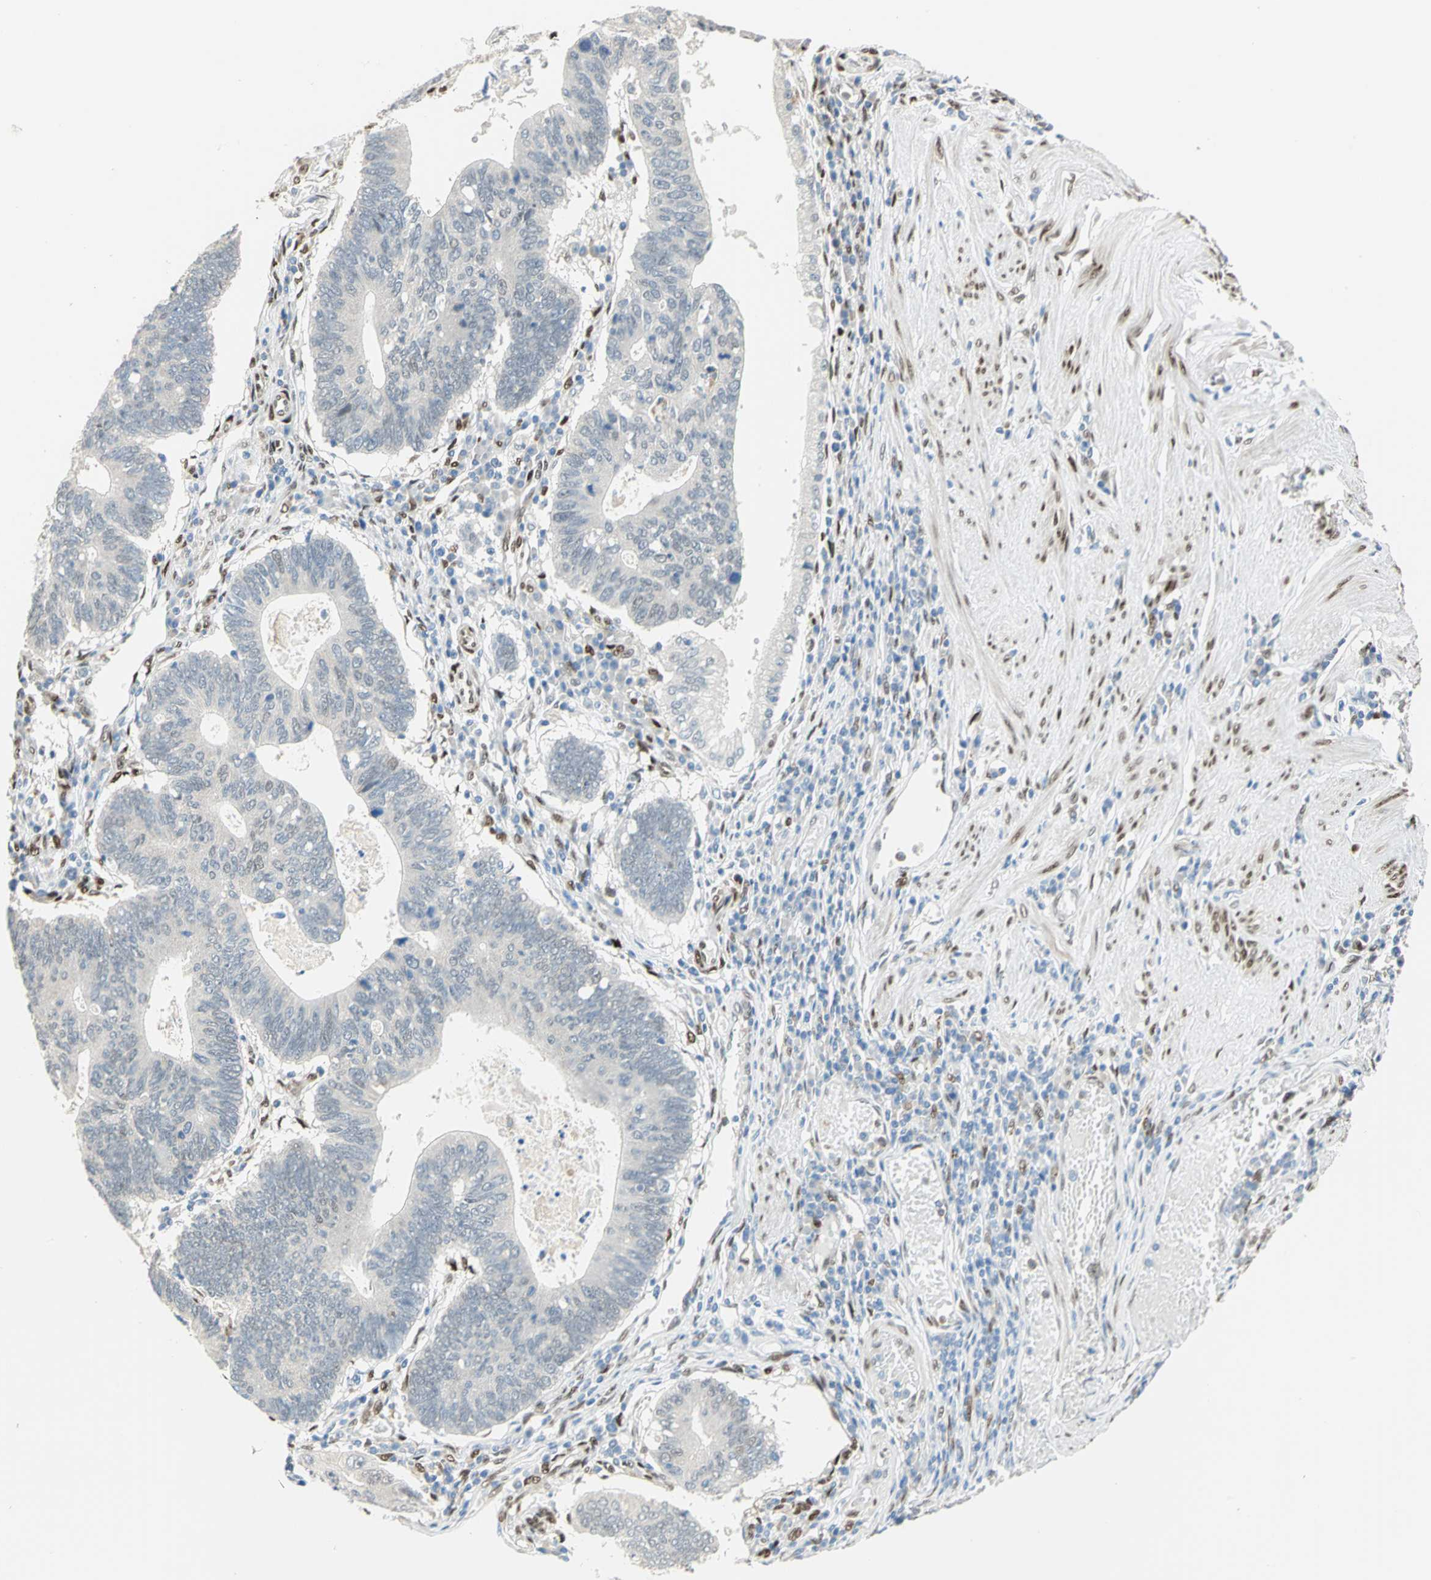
{"staining": {"intensity": "negative", "quantity": "none", "location": "none"}, "tissue": "stomach cancer", "cell_type": "Tumor cells", "image_type": "cancer", "snomed": [{"axis": "morphology", "description": "Adenocarcinoma, NOS"}, {"axis": "topography", "description": "Stomach"}], "caption": "This is an IHC image of stomach cancer (adenocarcinoma). There is no expression in tumor cells.", "gene": "RBFOX2", "patient": {"sex": "male", "age": 59}}